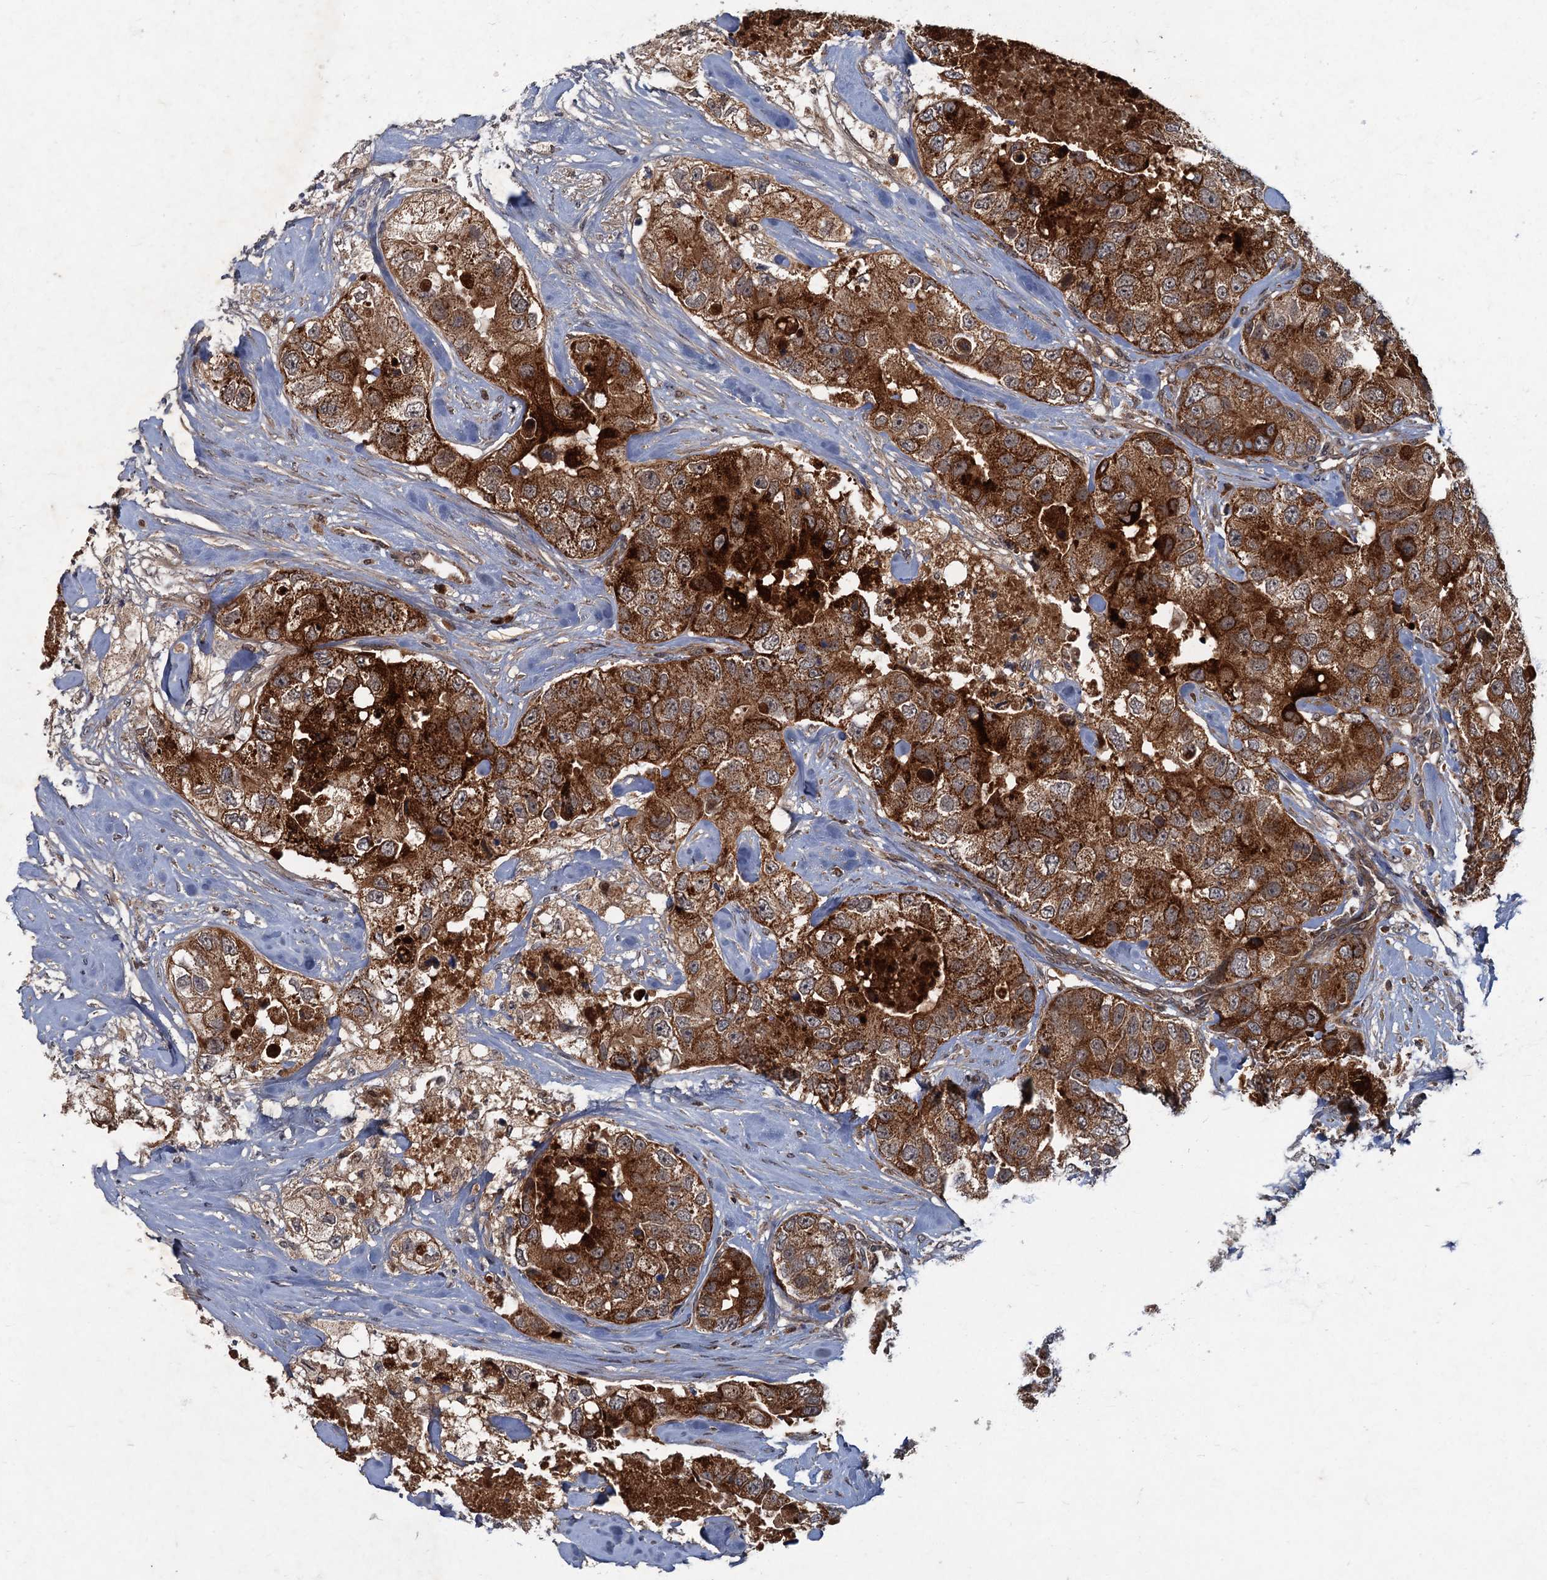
{"staining": {"intensity": "strong", "quantity": ">75%", "location": "cytoplasmic/membranous"}, "tissue": "breast cancer", "cell_type": "Tumor cells", "image_type": "cancer", "snomed": [{"axis": "morphology", "description": "Duct carcinoma"}, {"axis": "topography", "description": "Breast"}], "caption": "A histopathology image of breast cancer stained for a protein exhibits strong cytoplasmic/membranous brown staining in tumor cells. The protein of interest is stained brown, and the nuclei are stained in blue (DAB (3,3'-diaminobenzidine) IHC with brightfield microscopy, high magnification).", "gene": "SLC11A2", "patient": {"sex": "female", "age": 62}}